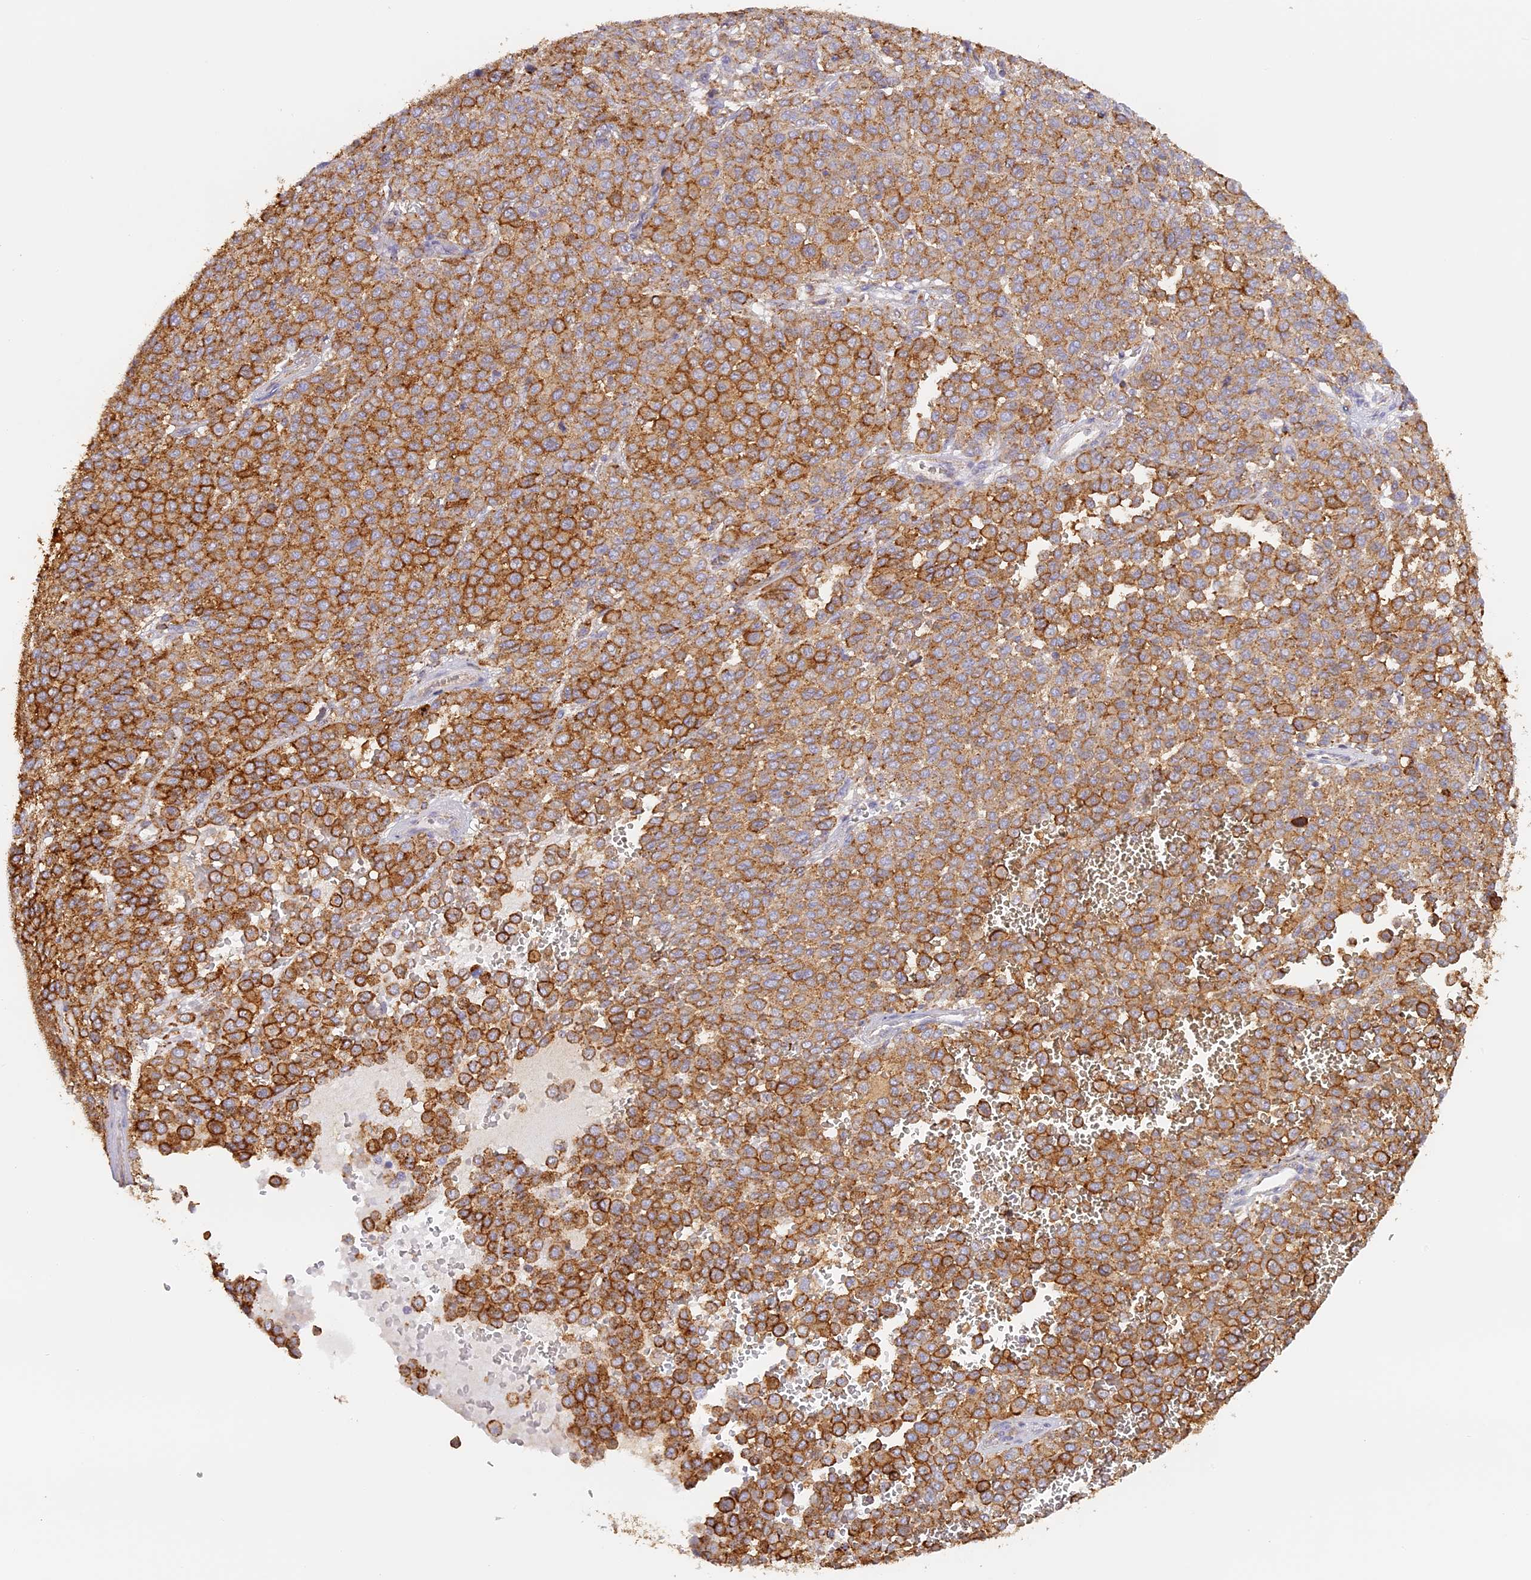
{"staining": {"intensity": "moderate", "quantity": ">75%", "location": "cytoplasmic/membranous"}, "tissue": "melanoma", "cell_type": "Tumor cells", "image_type": "cancer", "snomed": [{"axis": "morphology", "description": "Malignant melanoma, Metastatic site"}, {"axis": "topography", "description": "Pancreas"}], "caption": "Immunohistochemistry (IHC) (DAB) staining of melanoma displays moderate cytoplasmic/membranous protein positivity in about >75% of tumor cells.", "gene": "LAMP2", "patient": {"sex": "female", "age": 30}}